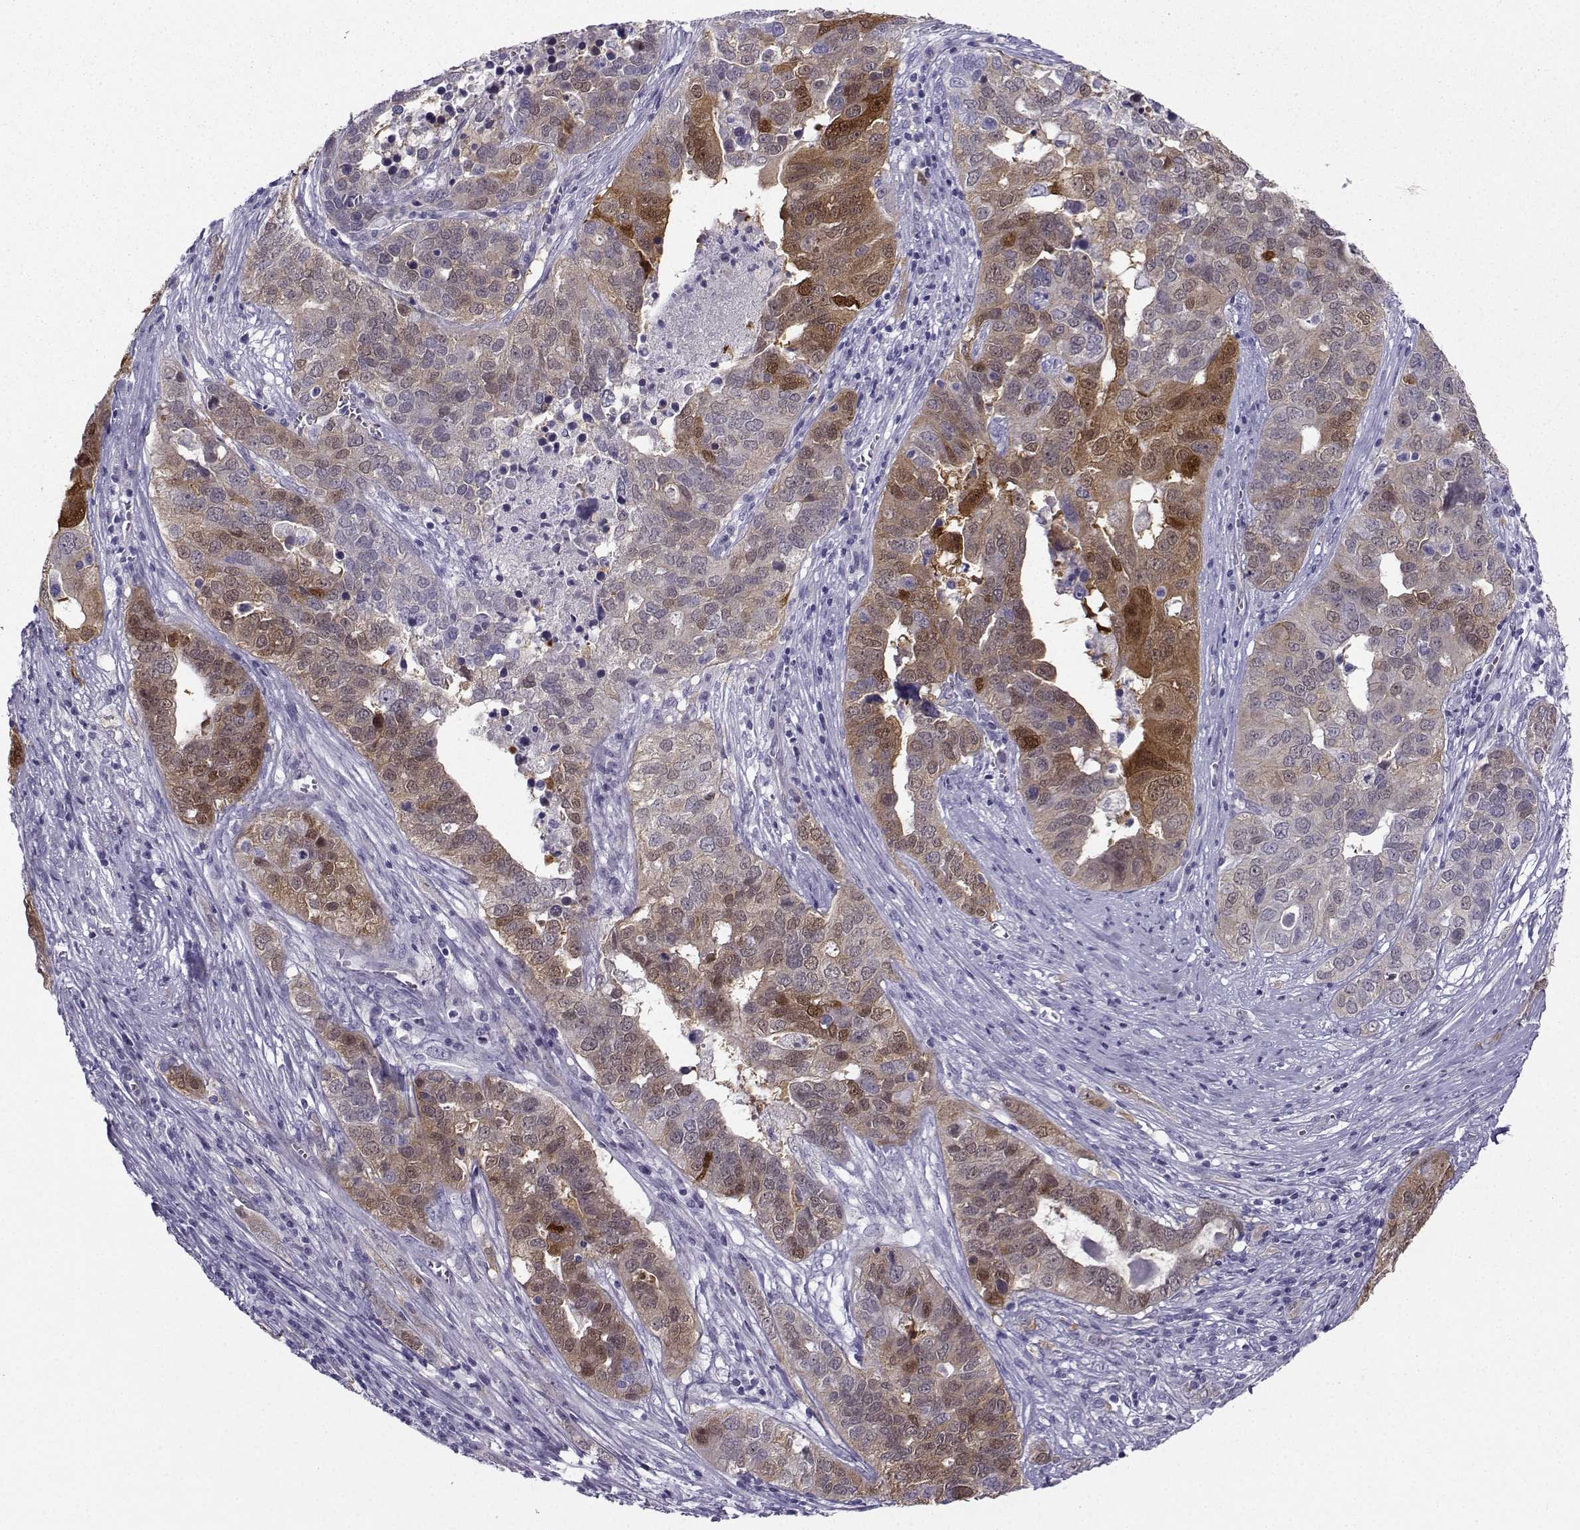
{"staining": {"intensity": "moderate", "quantity": "25%-75%", "location": "cytoplasmic/membranous"}, "tissue": "ovarian cancer", "cell_type": "Tumor cells", "image_type": "cancer", "snomed": [{"axis": "morphology", "description": "Carcinoma, endometroid"}, {"axis": "topography", "description": "Soft tissue"}, {"axis": "topography", "description": "Ovary"}], "caption": "Ovarian endometroid carcinoma tissue displays moderate cytoplasmic/membranous staining in approximately 25%-75% of tumor cells (DAB (3,3'-diaminobenzidine) IHC, brown staining for protein, blue staining for nuclei).", "gene": "NQO1", "patient": {"sex": "female", "age": 52}}